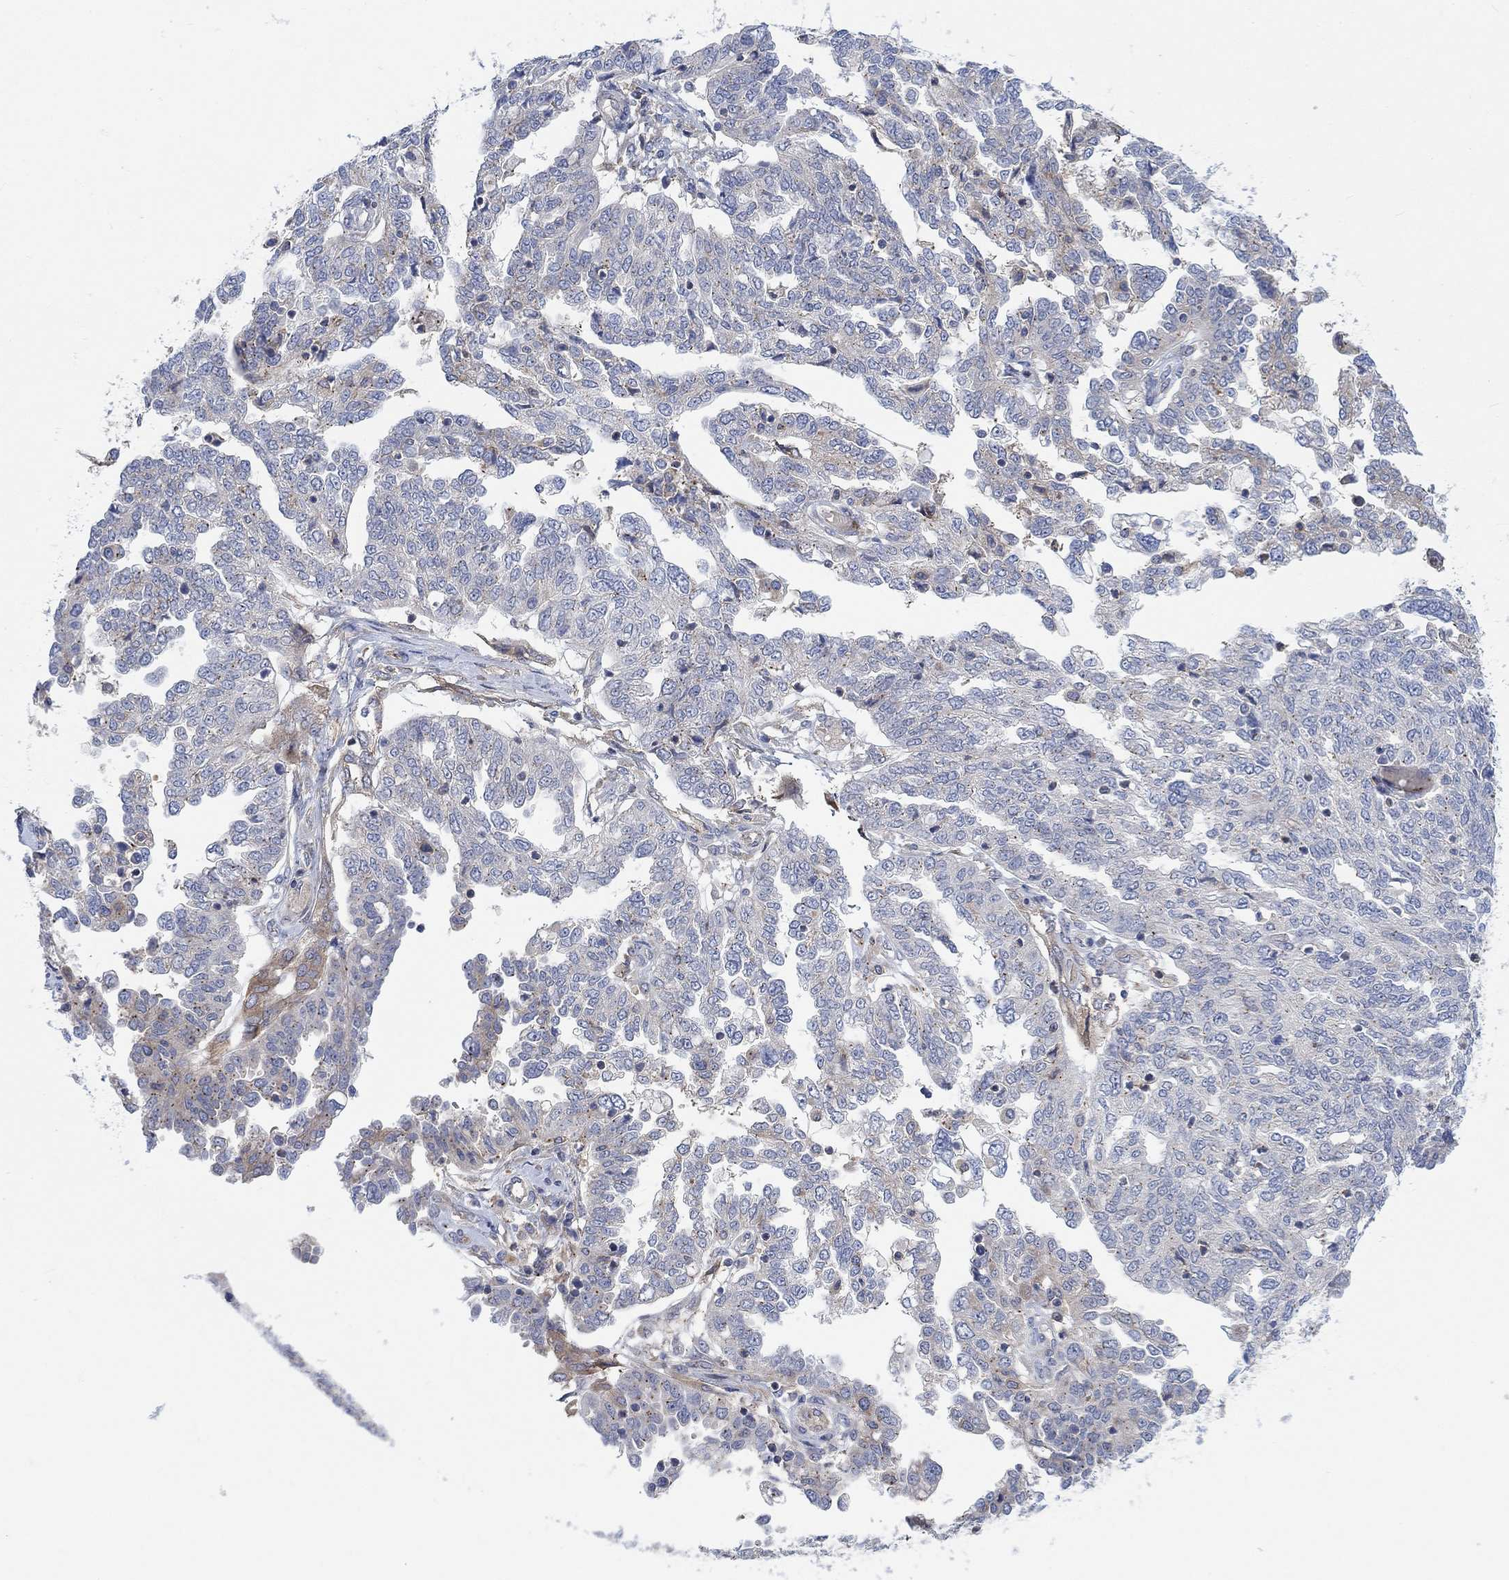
{"staining": {"intensity": "weak", "quantity": "<25%", "location": "cytoplasmic/membranous"}, "tissue": "ovarian cancer", "cell_type": "Tumor cells", "image_type": "cancer", "snomed": [{"axis": "morphology", "description": "Cystadenocarcinoma, serous, NOS"}, {"axis": "topography", "description": "Ovary"}], "caption": "This histopathology image is of ovarian cancer (serous cystadenocarcinoma) stained with immunohistochemistry (IHC) to label a protein in brown with the nuclei are counter-stained blue. There is no positivity in tumor cells. (Stains: DAB (3,3'-diaminobenzidine) immunohistochemistry with hematoxylin counter stain, Microscopy: brightfield microscopy at high magnification).", "gene": "PMFBP1", "patient": {"sex": "female", "age": 67}}